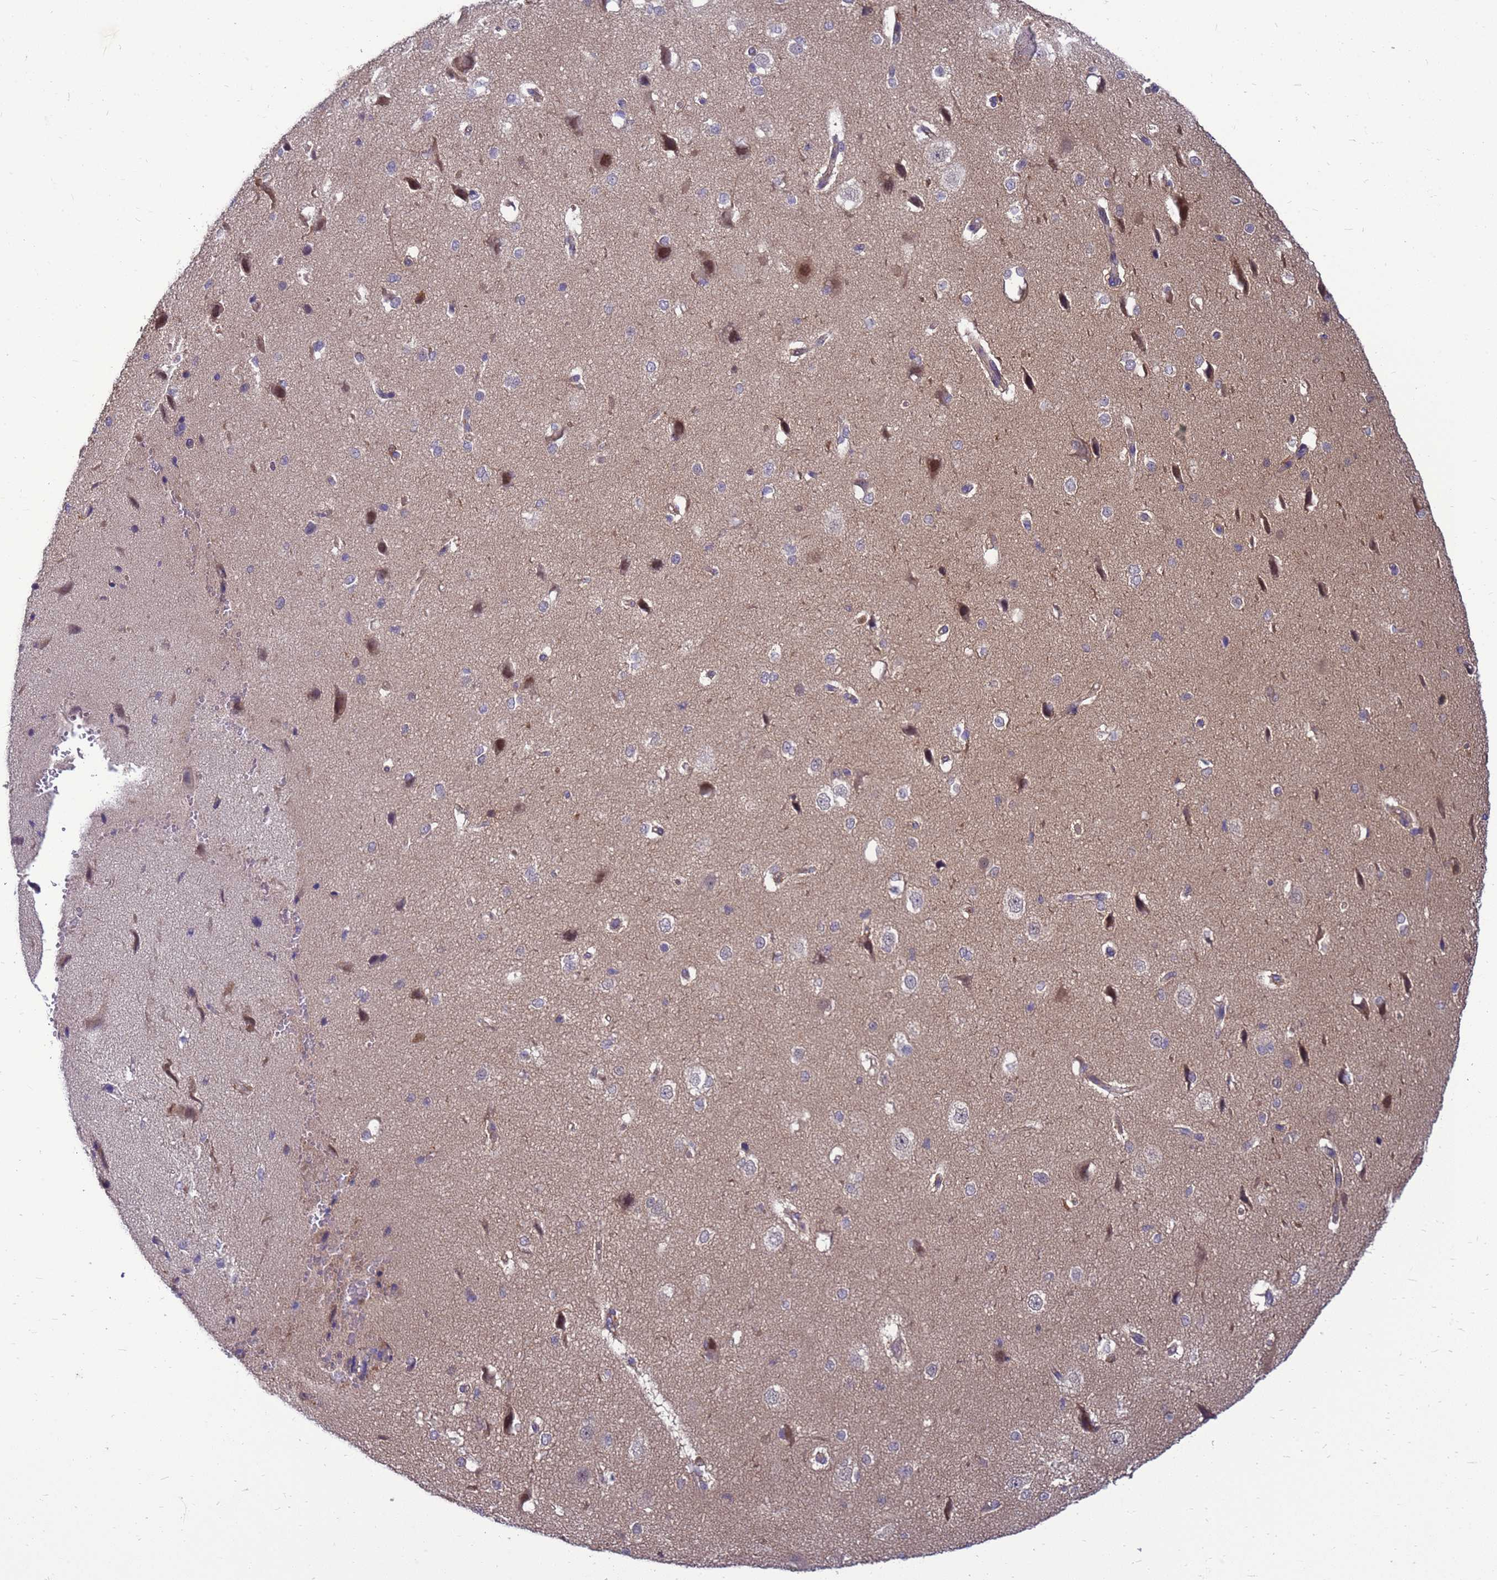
{"staining": {"intensity": "weak", "quantity": "25%-75%", "location": "cytoplasmic/membranous"}, "tissue": "cerebral cortex", "cell_type": "Endothelial cells", "image_type": "normal", "snomed": [{"axis": "morphology", "description": "Normal tissue, NOS"}, {"axis": "morphology", "description": "Developmental malformation"}, {"axis": "topography", "description": "Cerebral cortex"}], "caption": "DAB (3,3'-diaminobenzidine) immunohistochemical staining of unremarkable human cerebral cortex displays weak cytoplasmic/membranous protein positivity in about 25%-75% of endothelial cells. (IHC, brightfield microscopy, high magnification).", "gene": "ENOPH1", "patient": {"sex": "female", "age": 30}}